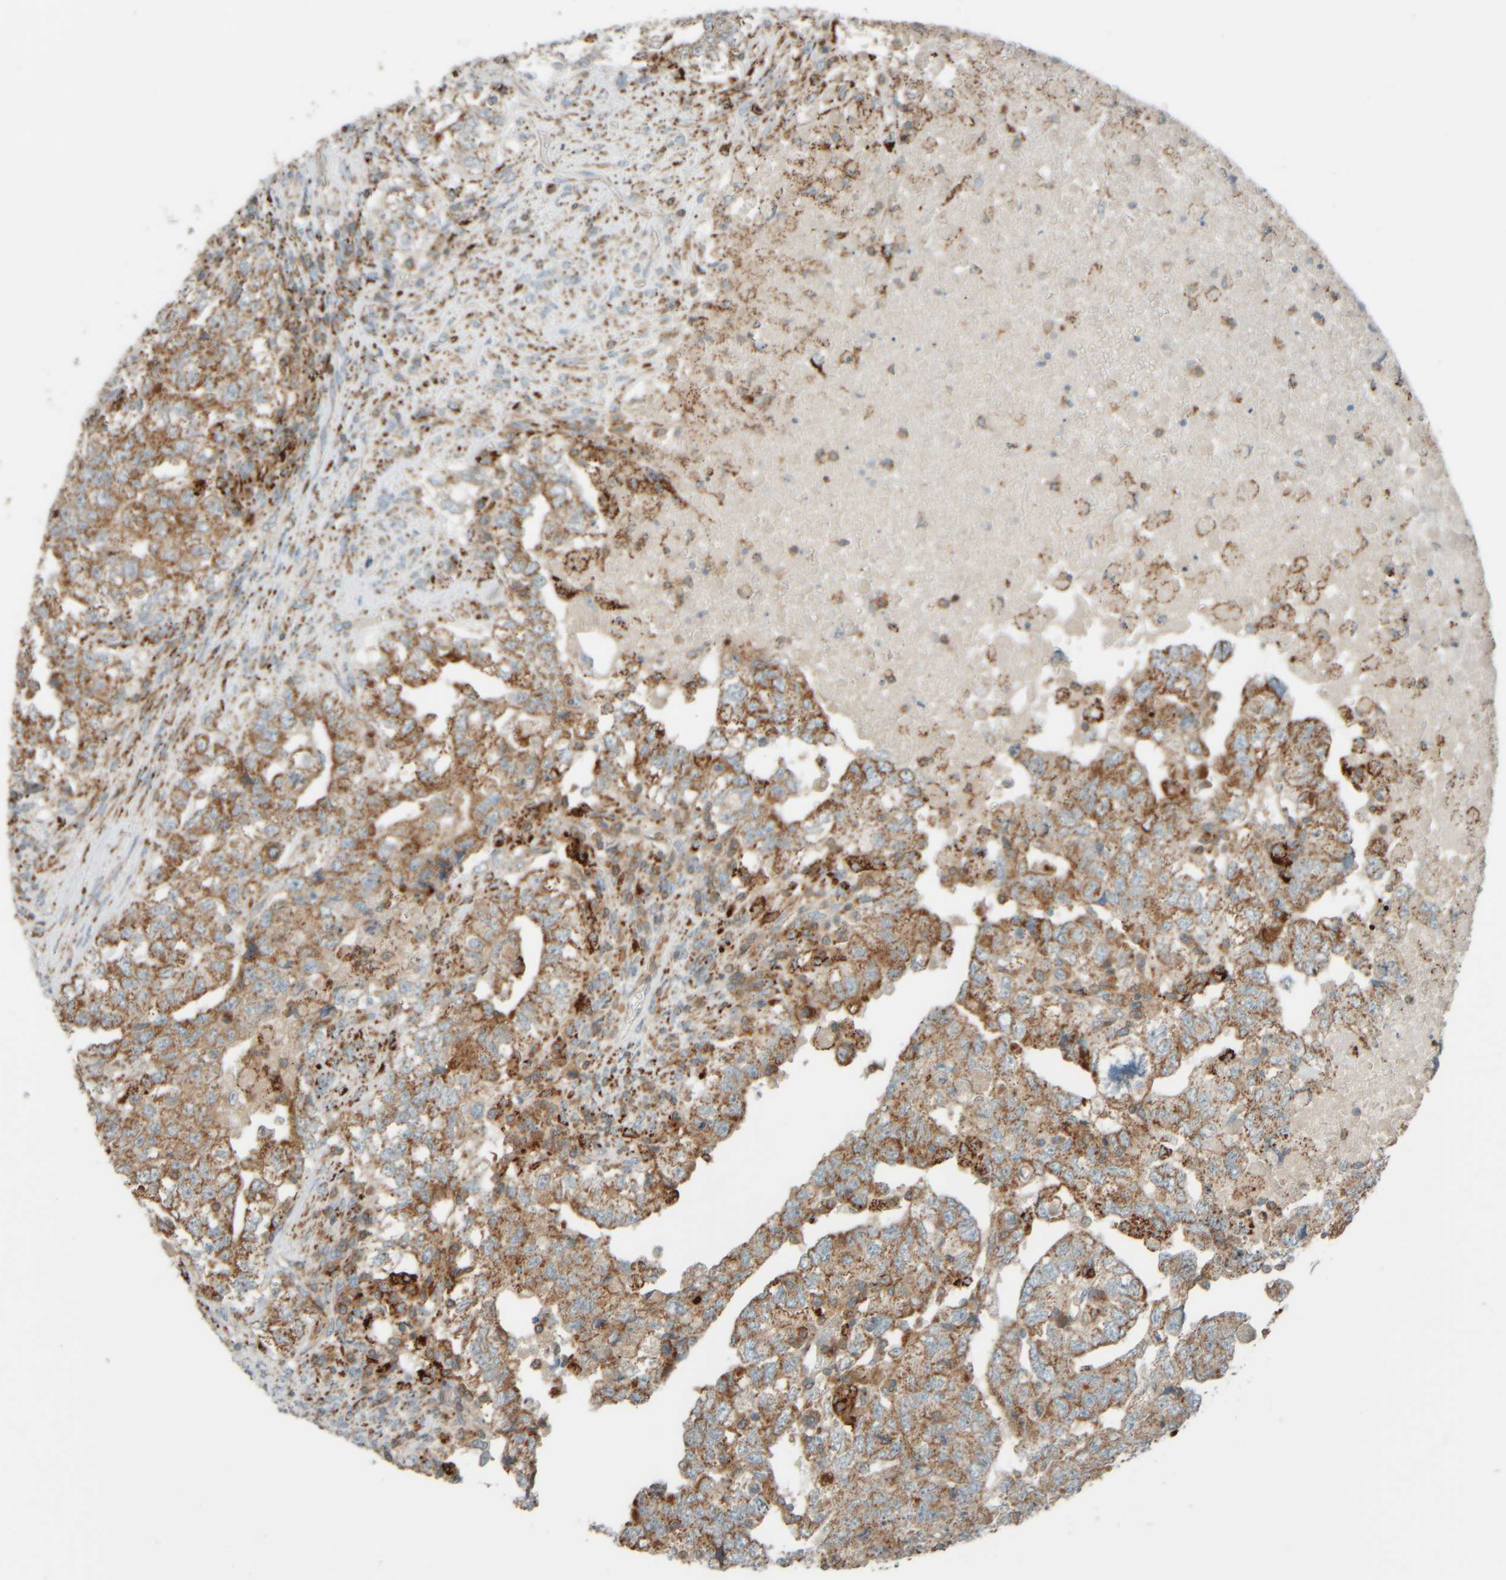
{"staining": {"intensity": "moderate", "quantity": ">75%", "location": "cytoplasmic/membranous"}, "tissue": "testis cancer", "cell_type": "Tumor cells", "image_type": "cancer", "snomed": [{"axis": "morphology", "description": "Carcinoma, Embryonal, NOS"}, {"axis": "topography", "description": "Testis"}], "caption": "A brown stain shows moderate cytoplasmic/membranous expression of a protein in human testis cancer (embryonal carcinoma) tumor cells.", "gene": "SPAG5", "patient": {"sex": "male", "age": 36}}